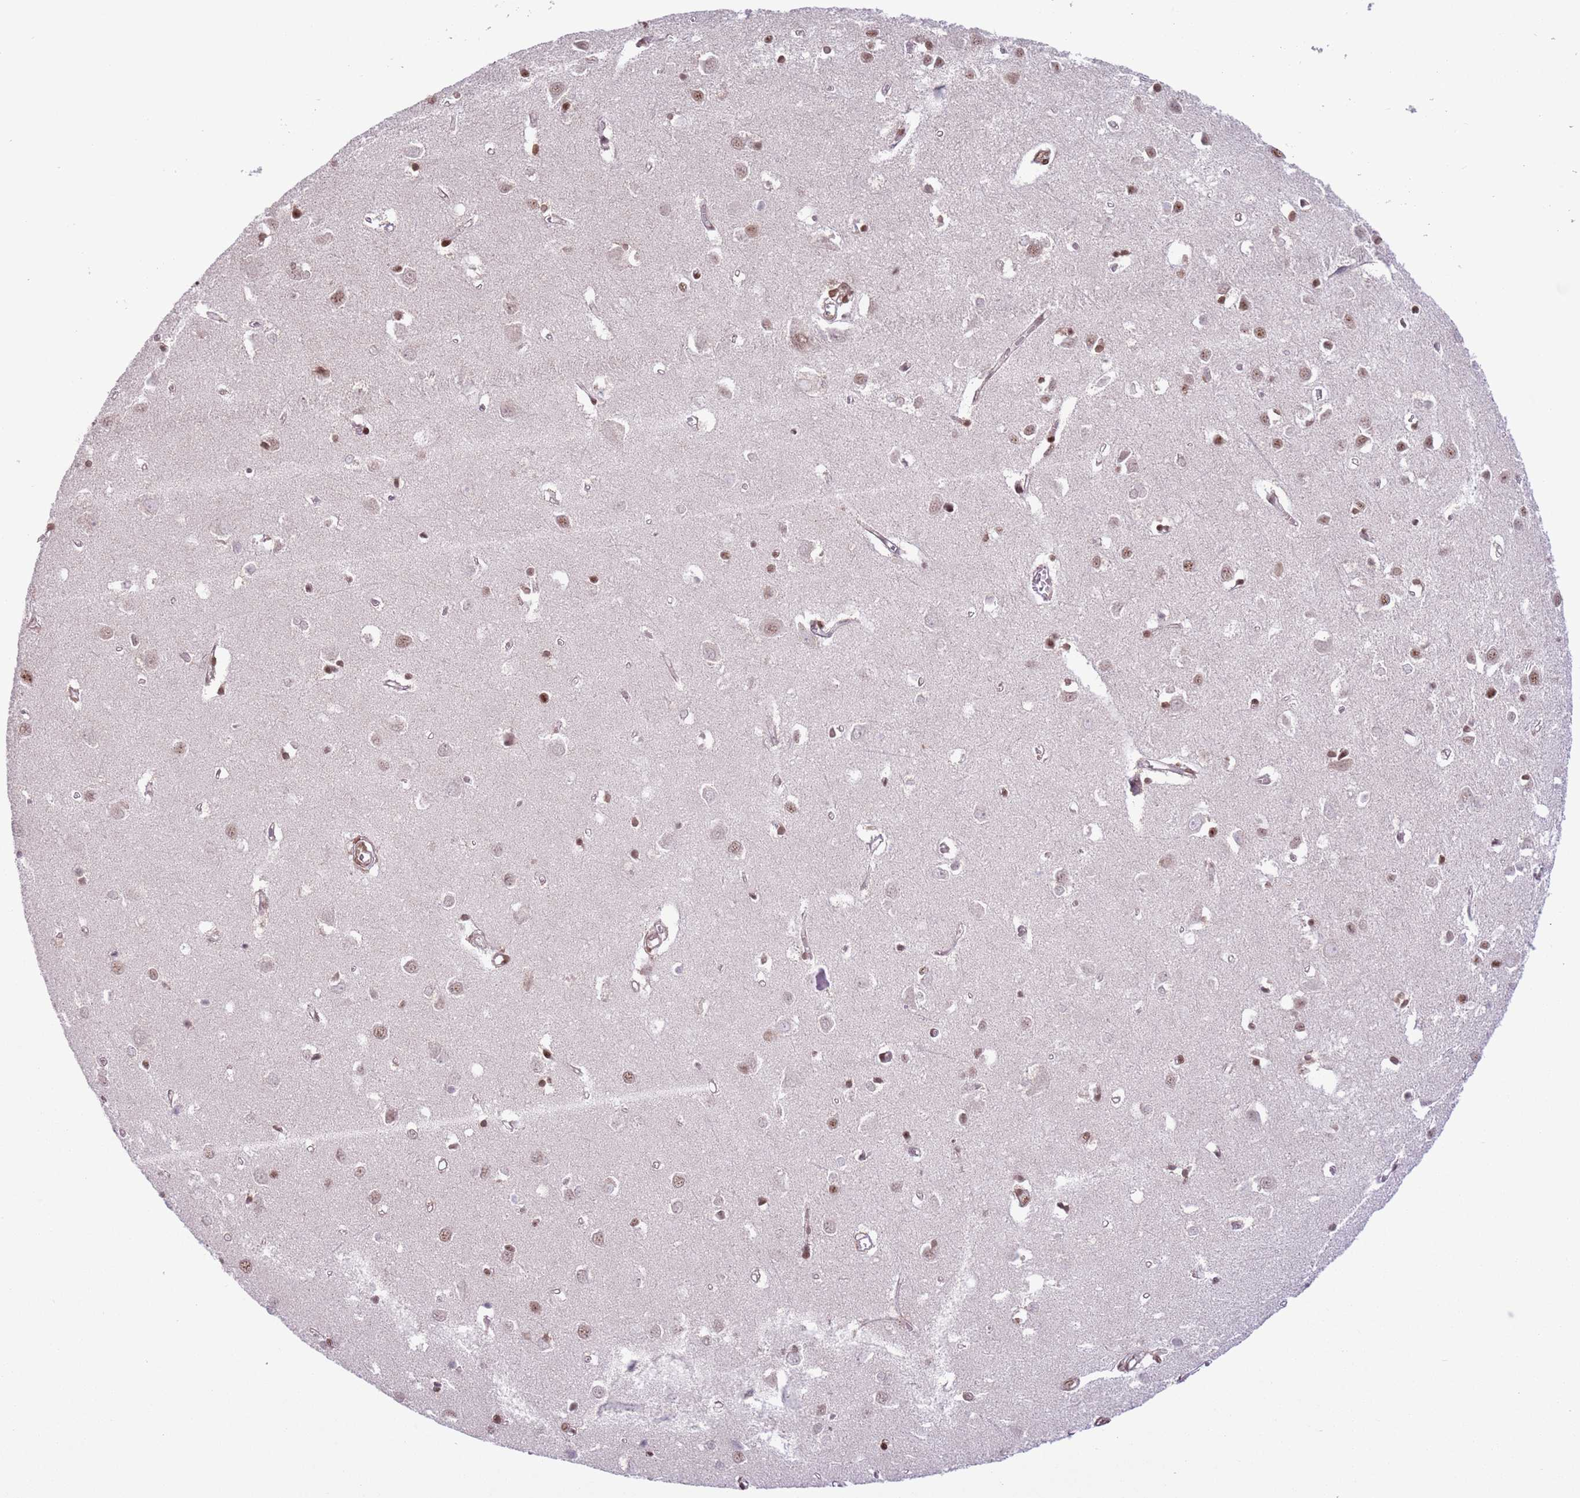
{"staining": {"intensity": "negative", "quantity": "none", "location": "none"}, "tissue": "cerebral cortex", "cell_type": "Endothelial cells", "image_type": "normal", "snomed": [{"axis": "morphology", "description": "Normal tissue, NOS"}, {"axis": "topography", "description": "Cerebral cortex"}], "caption": "There is no significant positivity in endothelial cells of cerebral cortex.", "gene": "SIPA1L3", "patient": {"sex": "female", "age": 64}}